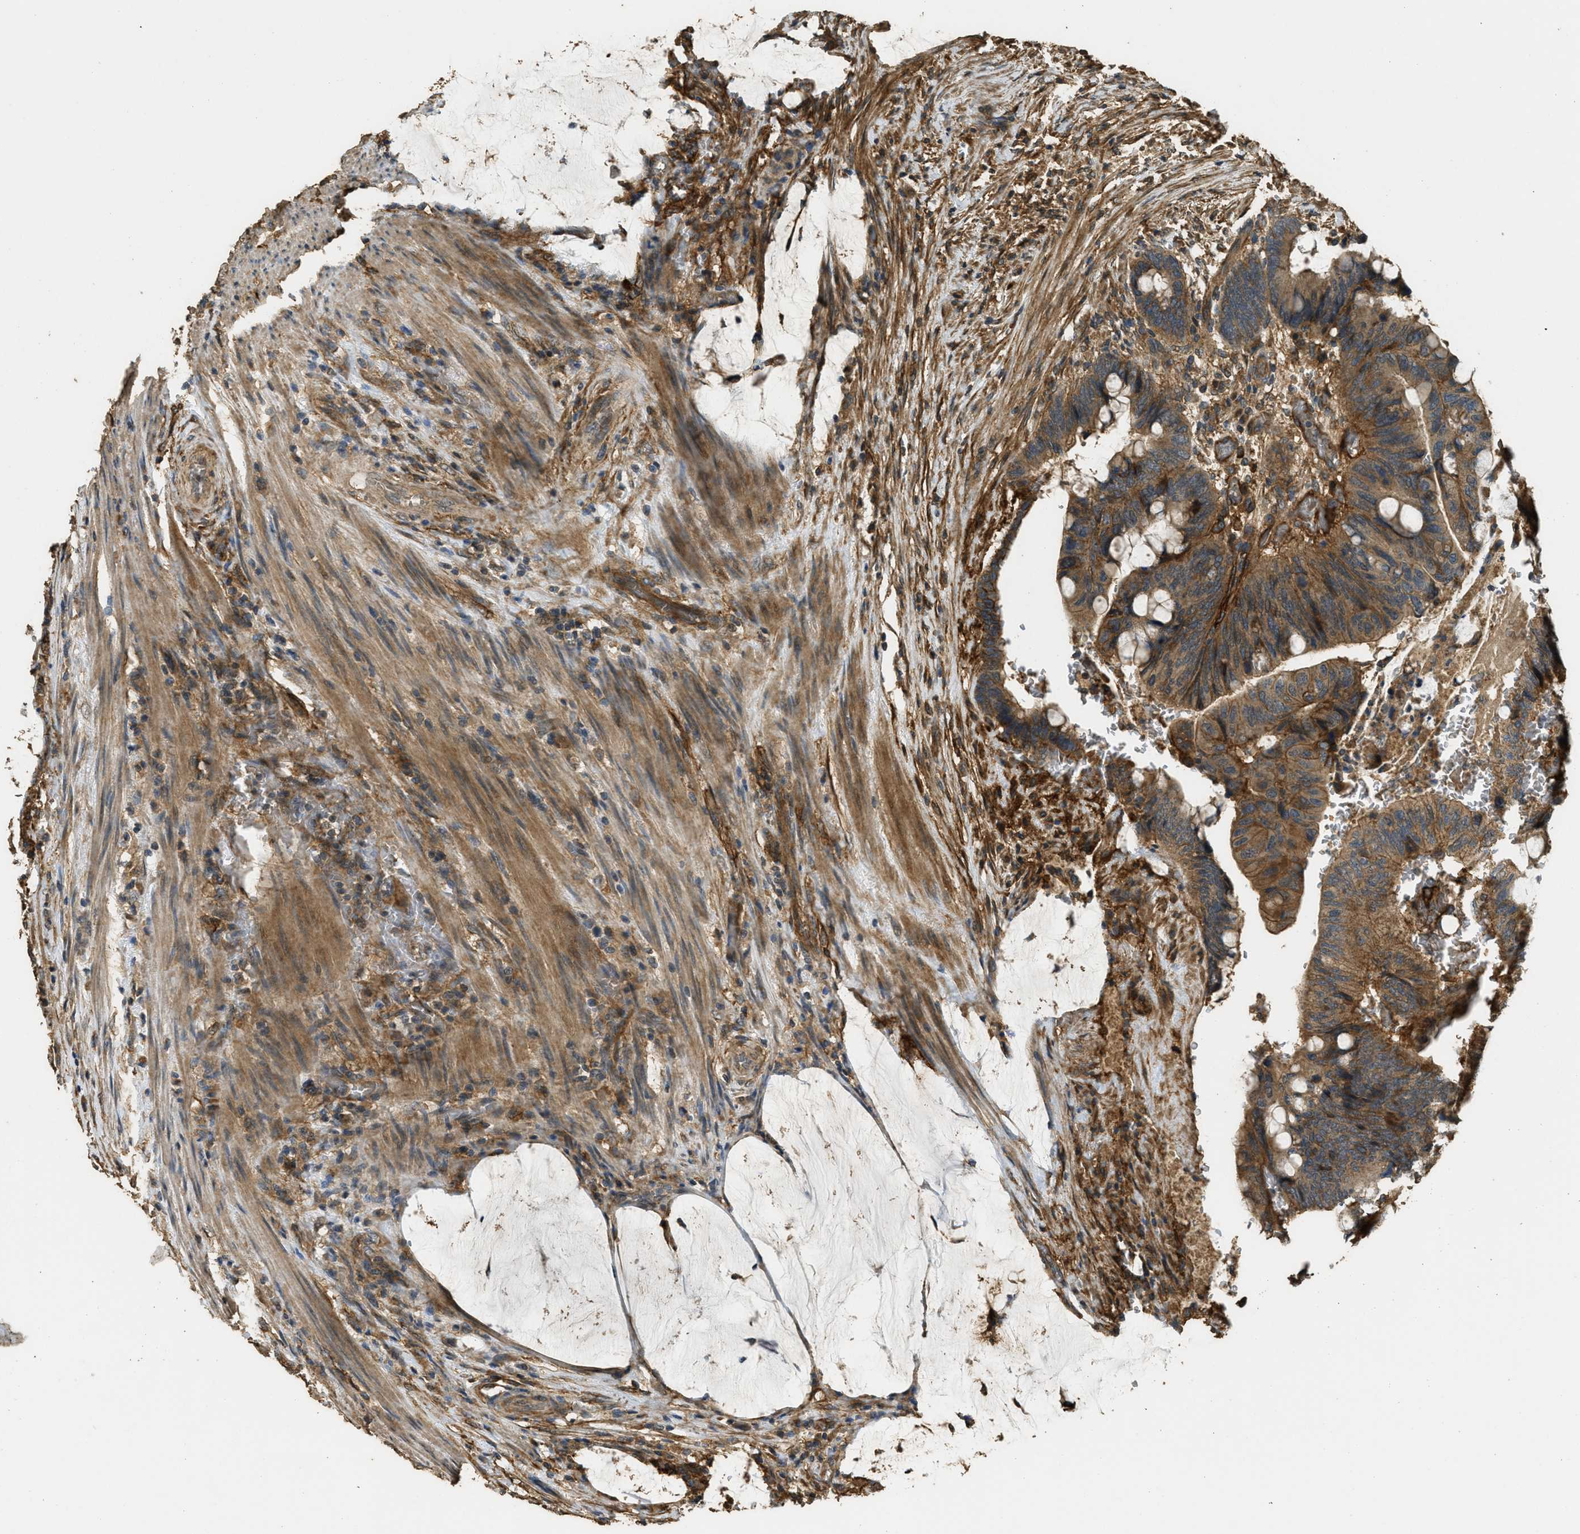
{"staining": {"intensity": "moderate", "quantity": ">75%", "location": "cytoplasmic/membranous"}, "tissue": "colorectal cancer", "cell_type": "Tumor cells", "image_type": "cancer", "snomed": [{"axis": "morphology", "description": "Normal tissue, NOS"}, {"axis": "morphology", "description": "Adenocarcinoma, NOS"}, {"axis": "topography", "description": "Rectum"}, {"axis": "topography", "description": "Peripheral nerve tissue"}], "caption": "About >75% of tumor cells in colorectal cancer (adenocarcinoma) reveal moderate cytoplasmic/membranous protein staining as visualized by brown immunohistochemical staining.", "gene": "CD276", "patient": {"sex": "male", "age": 92}}